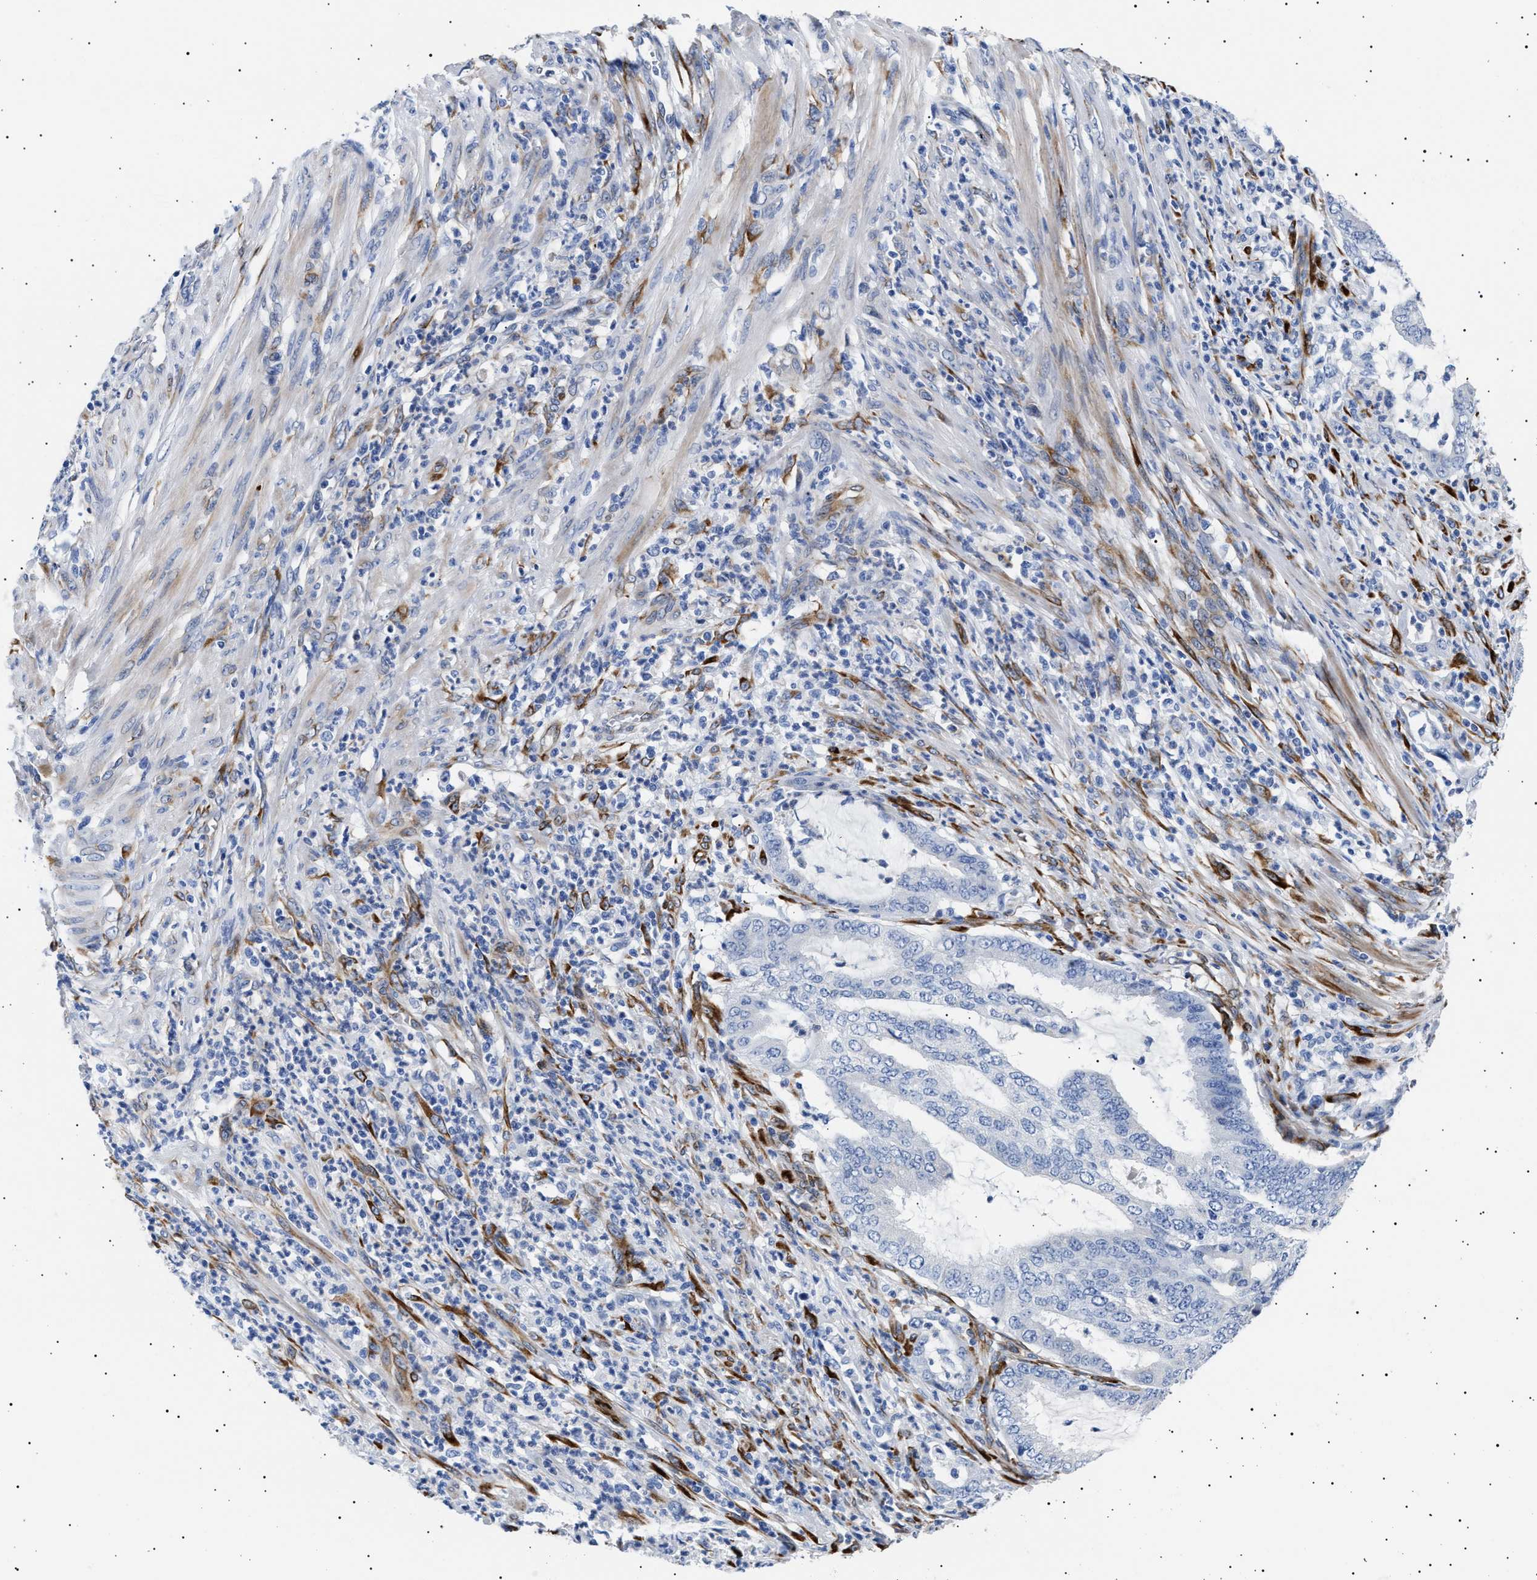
{"staining": {"intensity": "negative", "quantity": "none", "location": "none"}, "tissue": "endometrial cancer", "cell_type": "Tumor cells", "image_type": "cancer", "snomed": [{"axis": "morphology", "description": "Adenocarcinoma, NOS"}, {"axis": "topography", "description": "Endometrium"}], "caption": "There is no significant positivity in tumor cells of endometrial cancer (adenocarcinoma).", "gene": "HEMGN", "patient": {"sex": "female", "age": 51}}